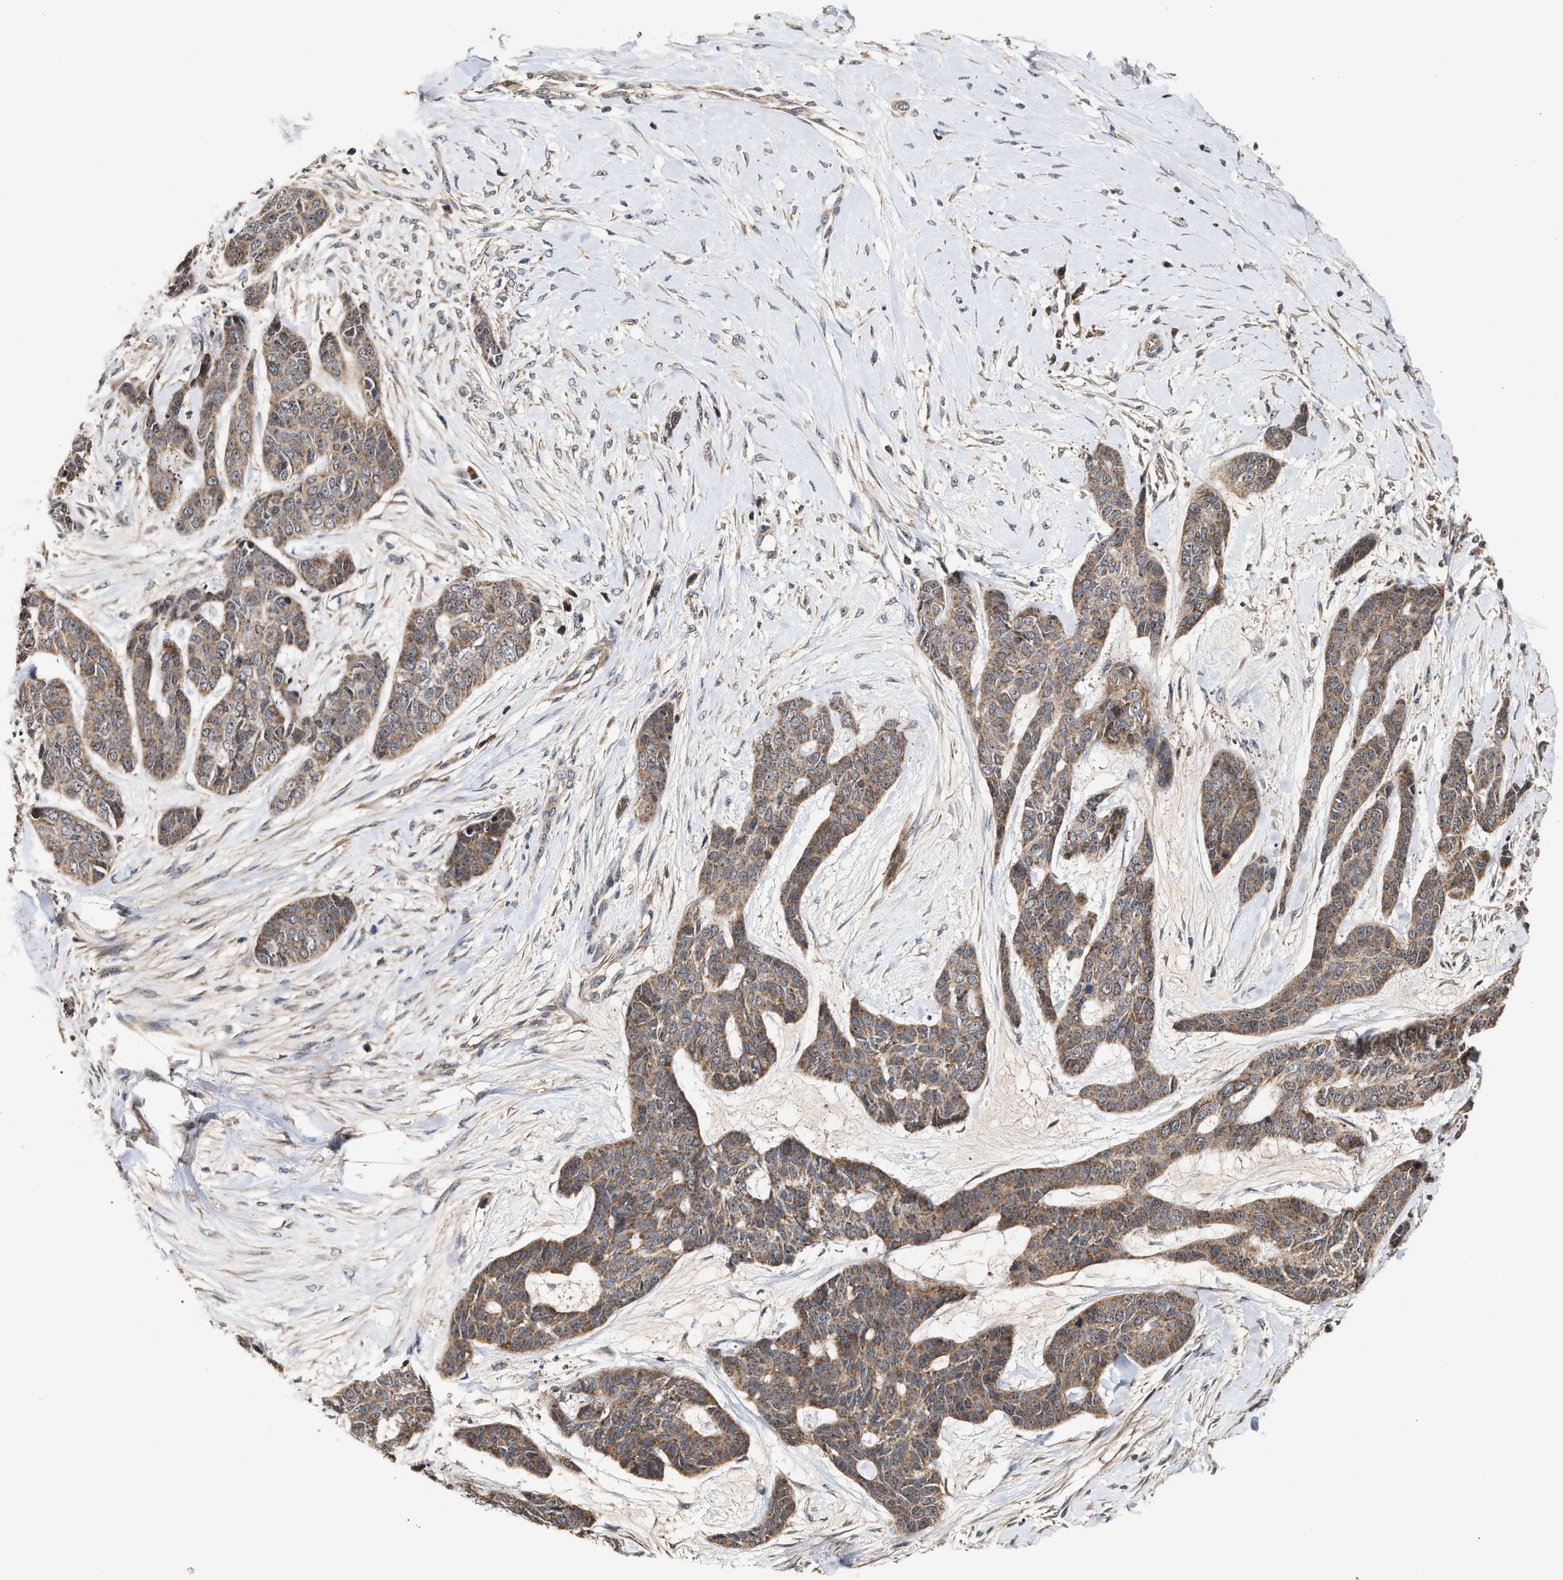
{"staining": {"intensity": "moderate", "quantity": ">75%", "location": "cytoplasmic/membranous"}, "tissue": "skin cancer", "cell_type": "Tumor cells", "image_type": "cancer", "snomed": [{"axis": "morphology", "description": "Basal cell carcinoma"}, {"axis": "topography", "description": "Skin"}], "caption": "A high-resolution micrograph shows immunohistochemistry (IHC) staining of skin cancer (basal cell carcinoma), which displays moderate cytoplasmic/membranous staining in about >75% of tumor cells. (Brightfield microscopy of DAB IHC at high magnification).", "gene": "EXOSC2", "patient": {"sex": "female", "age": 64}}